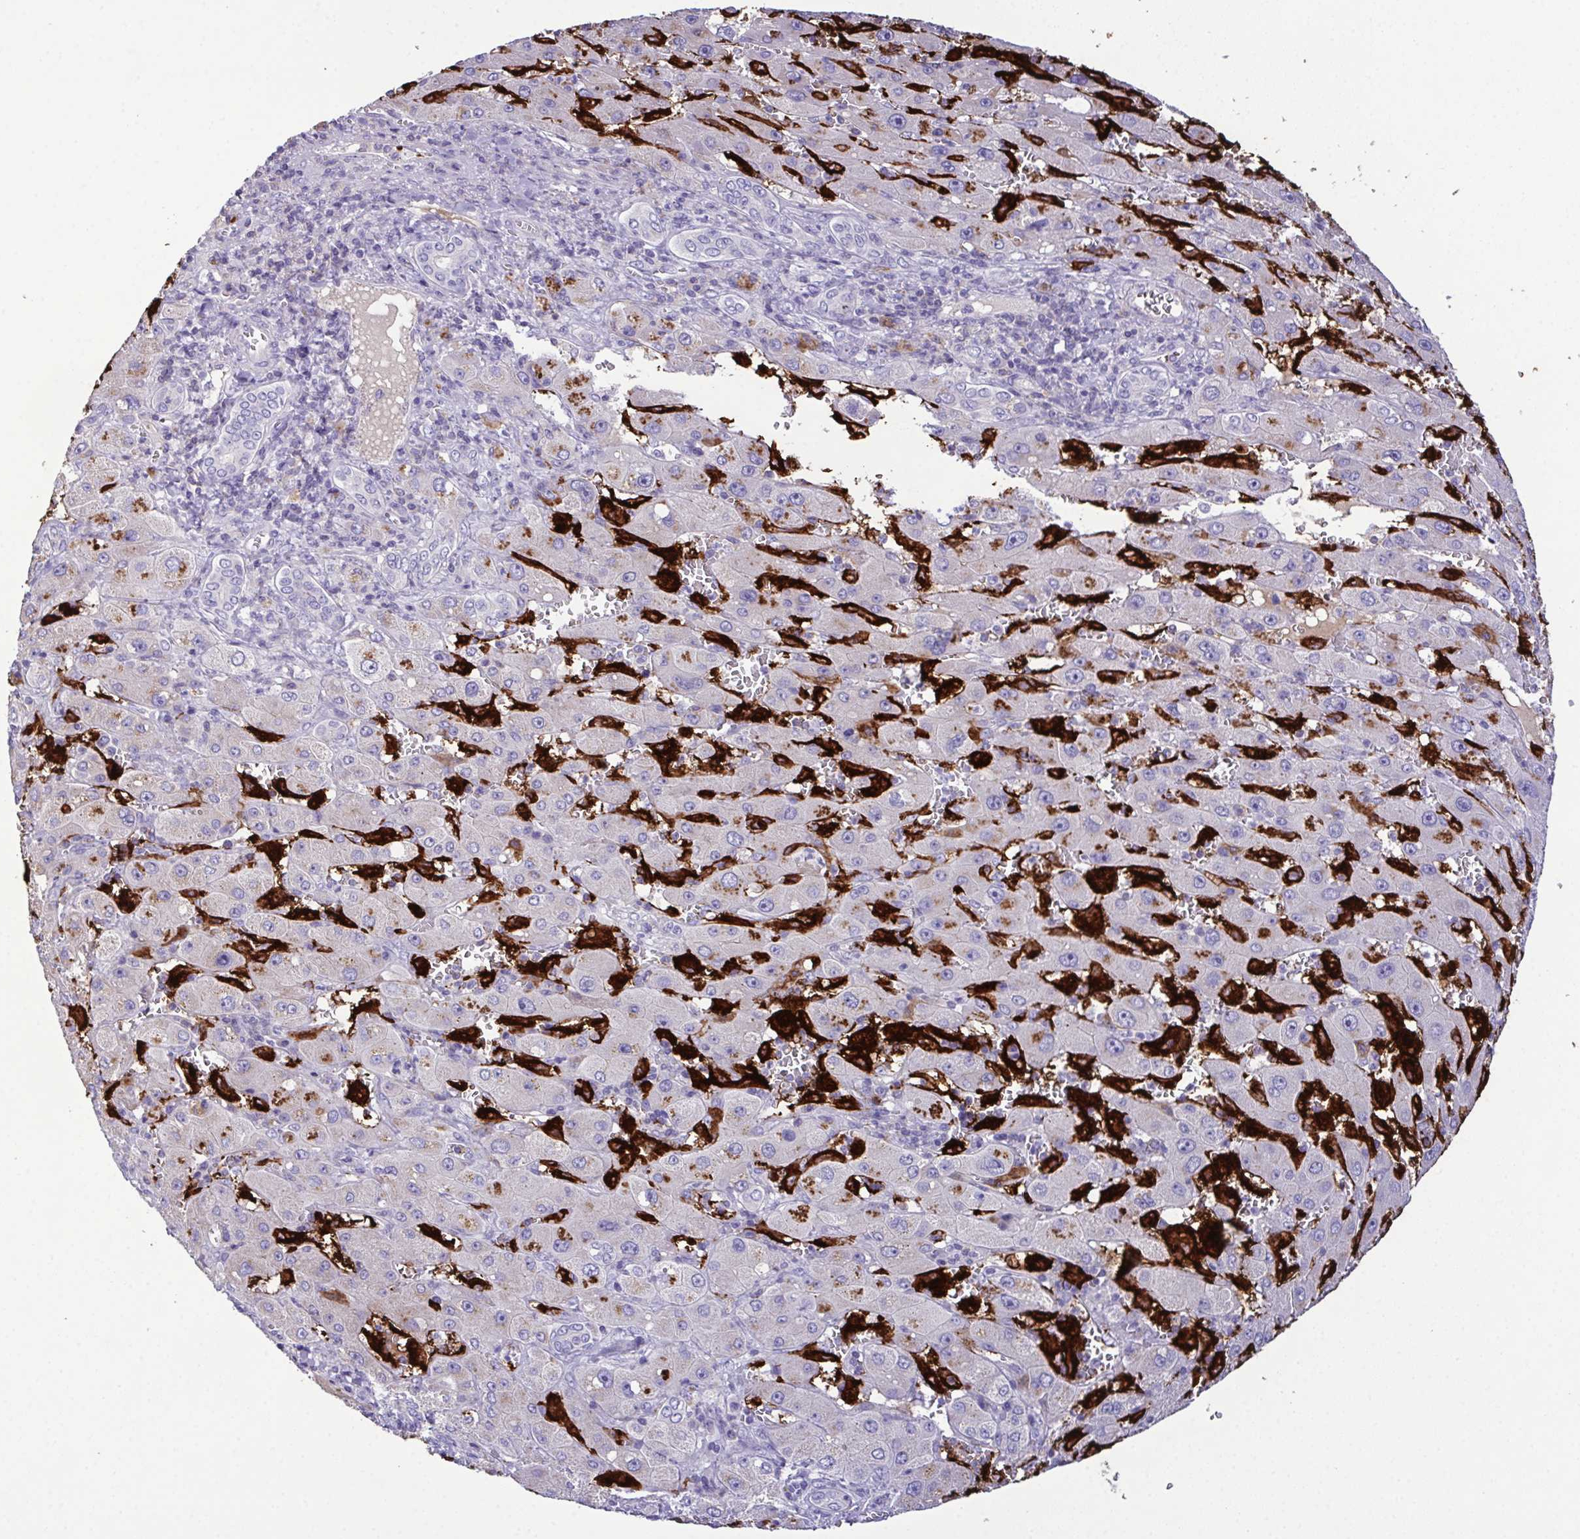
{"staining": {"intensity": "negative", "quantity": "none", "location": "none"}, "tissue": "liver cancer", "cell_type": "Tumor cells", "image_type": "cancer", "snomed": [{"axis": "morphology", "description": "Carcinoma, Hepatocellular, NOS"}, {"axis": "topography", "description": "Liver"}], "caption": "The micrograph displays no significant staining in tumor cells of liver cancer.", "gene": "MARCO", "patient": {"sex": "female", "age": 73}}